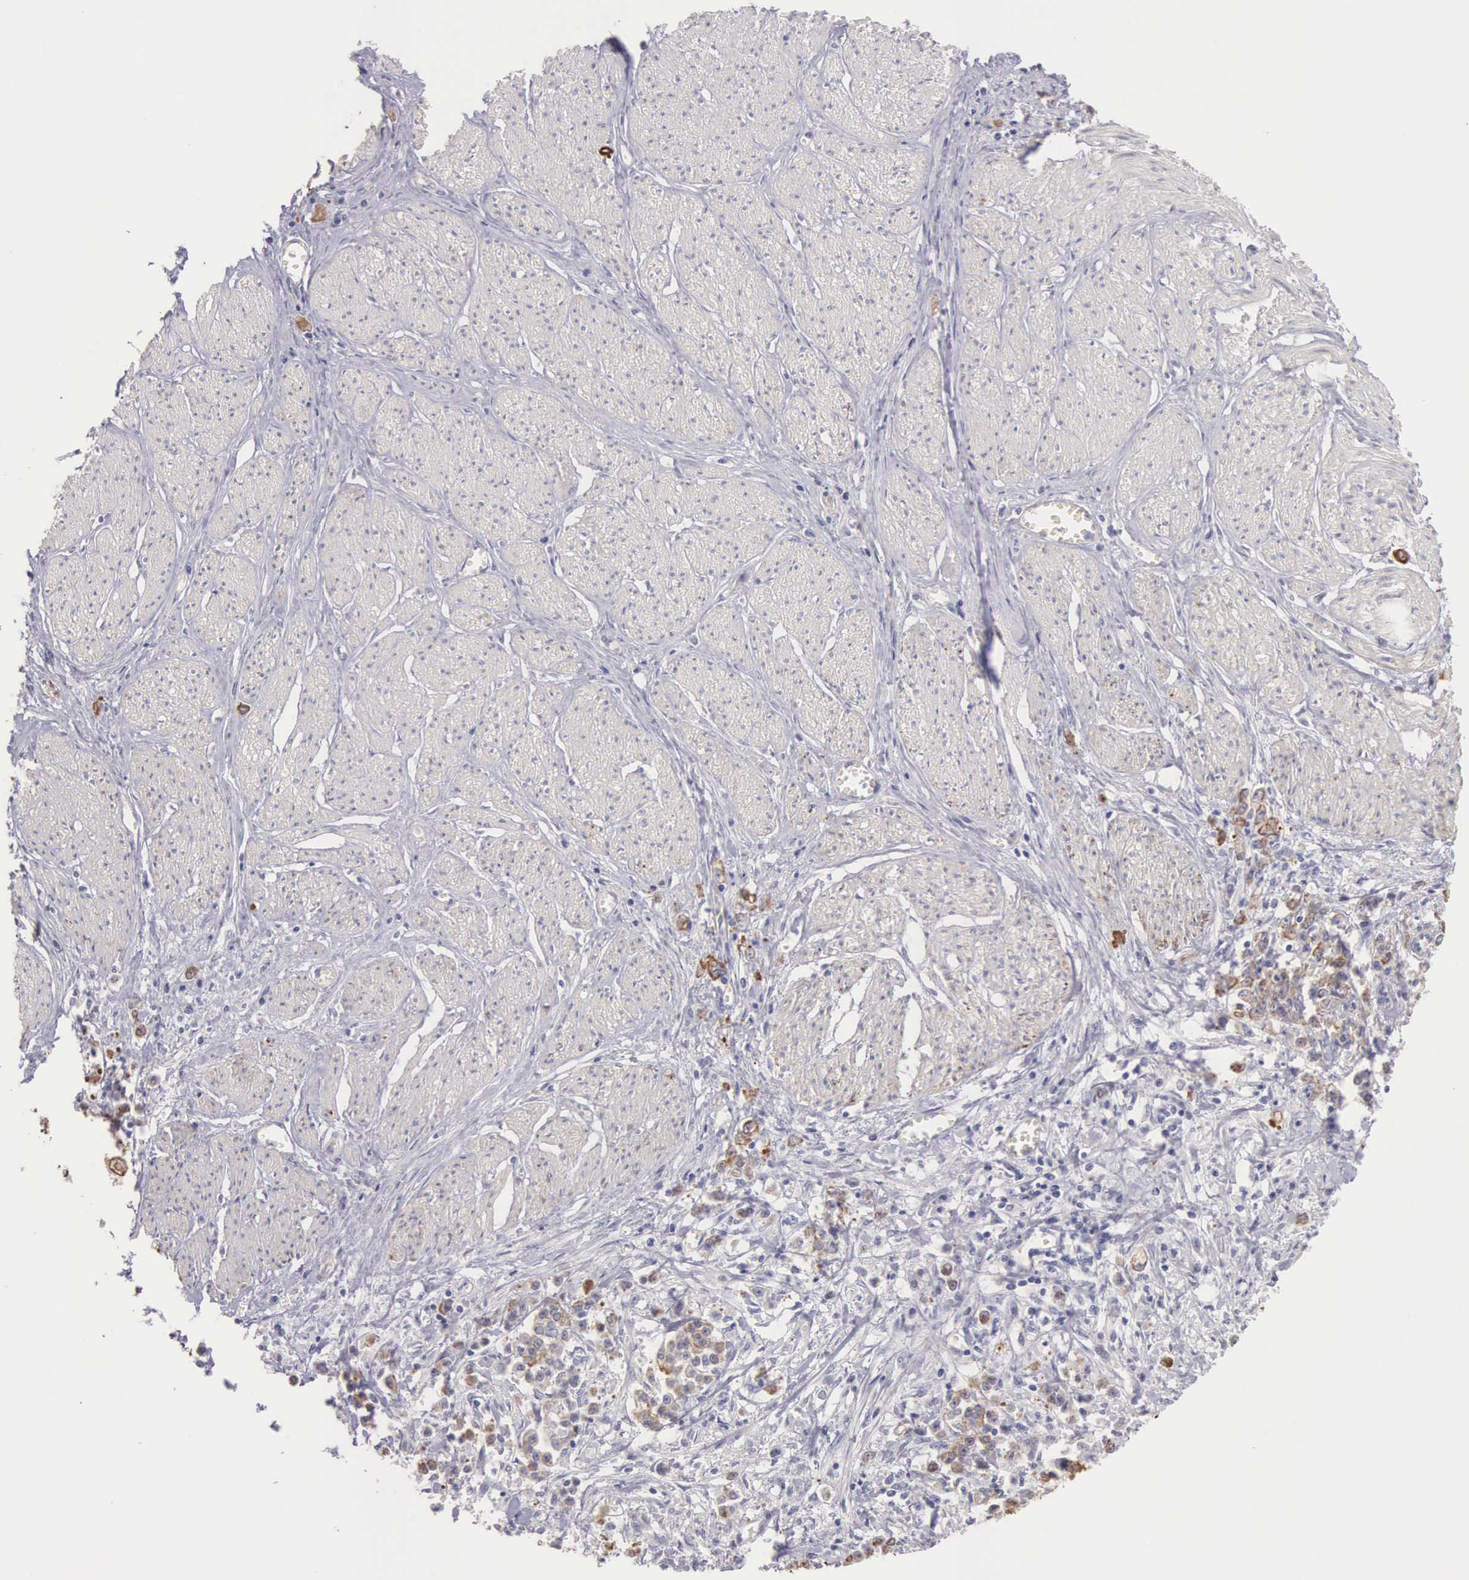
{"staining": {"intensity": "weak", "quantity": "25%-75%", "location": "cytoplasmic/membranous"}, "tissue": "stomach cancer", "cell_type": "Tumor cells", "image_type": "cancer", "snomed": [{"axis": "morphology", "description": "Adenocarcinoma, NOS"}, {"axis": "topography", "description": "Stomach"}], "caption": "Protein staining exhibits weak cytoplasmic/membranous staining in approximately 25%-75% of tumor cells in stomach adenocarcinoma. The staining was performed using DAB to visualize the protein expression in brown, while the nuclei were stained in blue with hematoxylin (Magnification: 20x).", "gene": "PIR", "patient": {"sex": "male", "age": 72}}